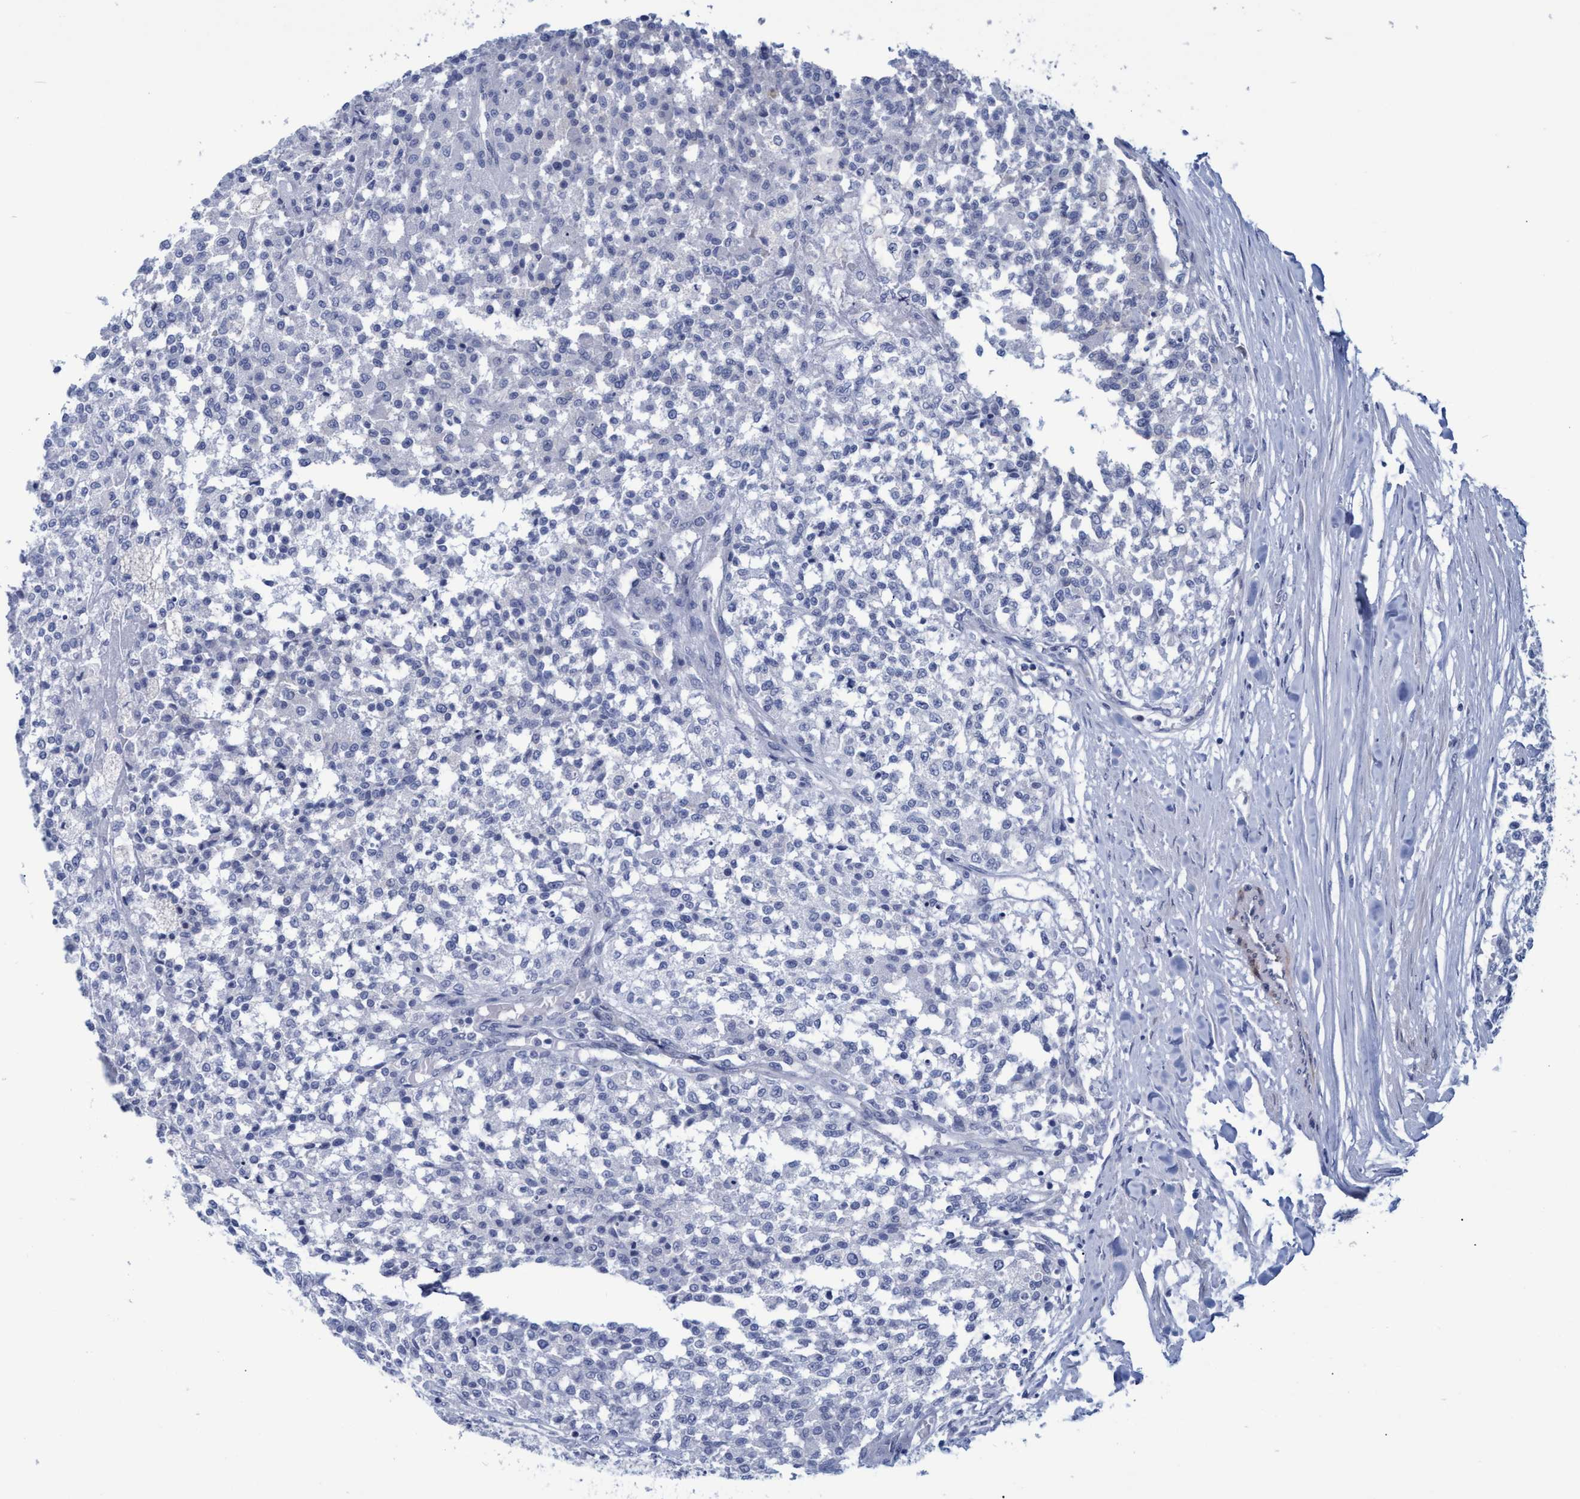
{"staining": {"intensity": "negative", "quantity": "none", "location": "none"}, "tissue": "testis cancer", "cell_type": "Tumor cells", "image_type": "cancer", "snomed": [{"axis": "morphology", "description": "Seminoma, NOS"}, {"axis": "topography", "description": "Testis"}], "caption": "The photomicrograph reveals no significant positivity in tumor cells of testis cancer (seminoma). The staining is performed using DAB (3,3'-diaminobenzidine) brown chromogen with nuclei counter-stained in using hematoxylin.", "gene": "SSTR3", "patient": {"sex": "male", "age": 59}}